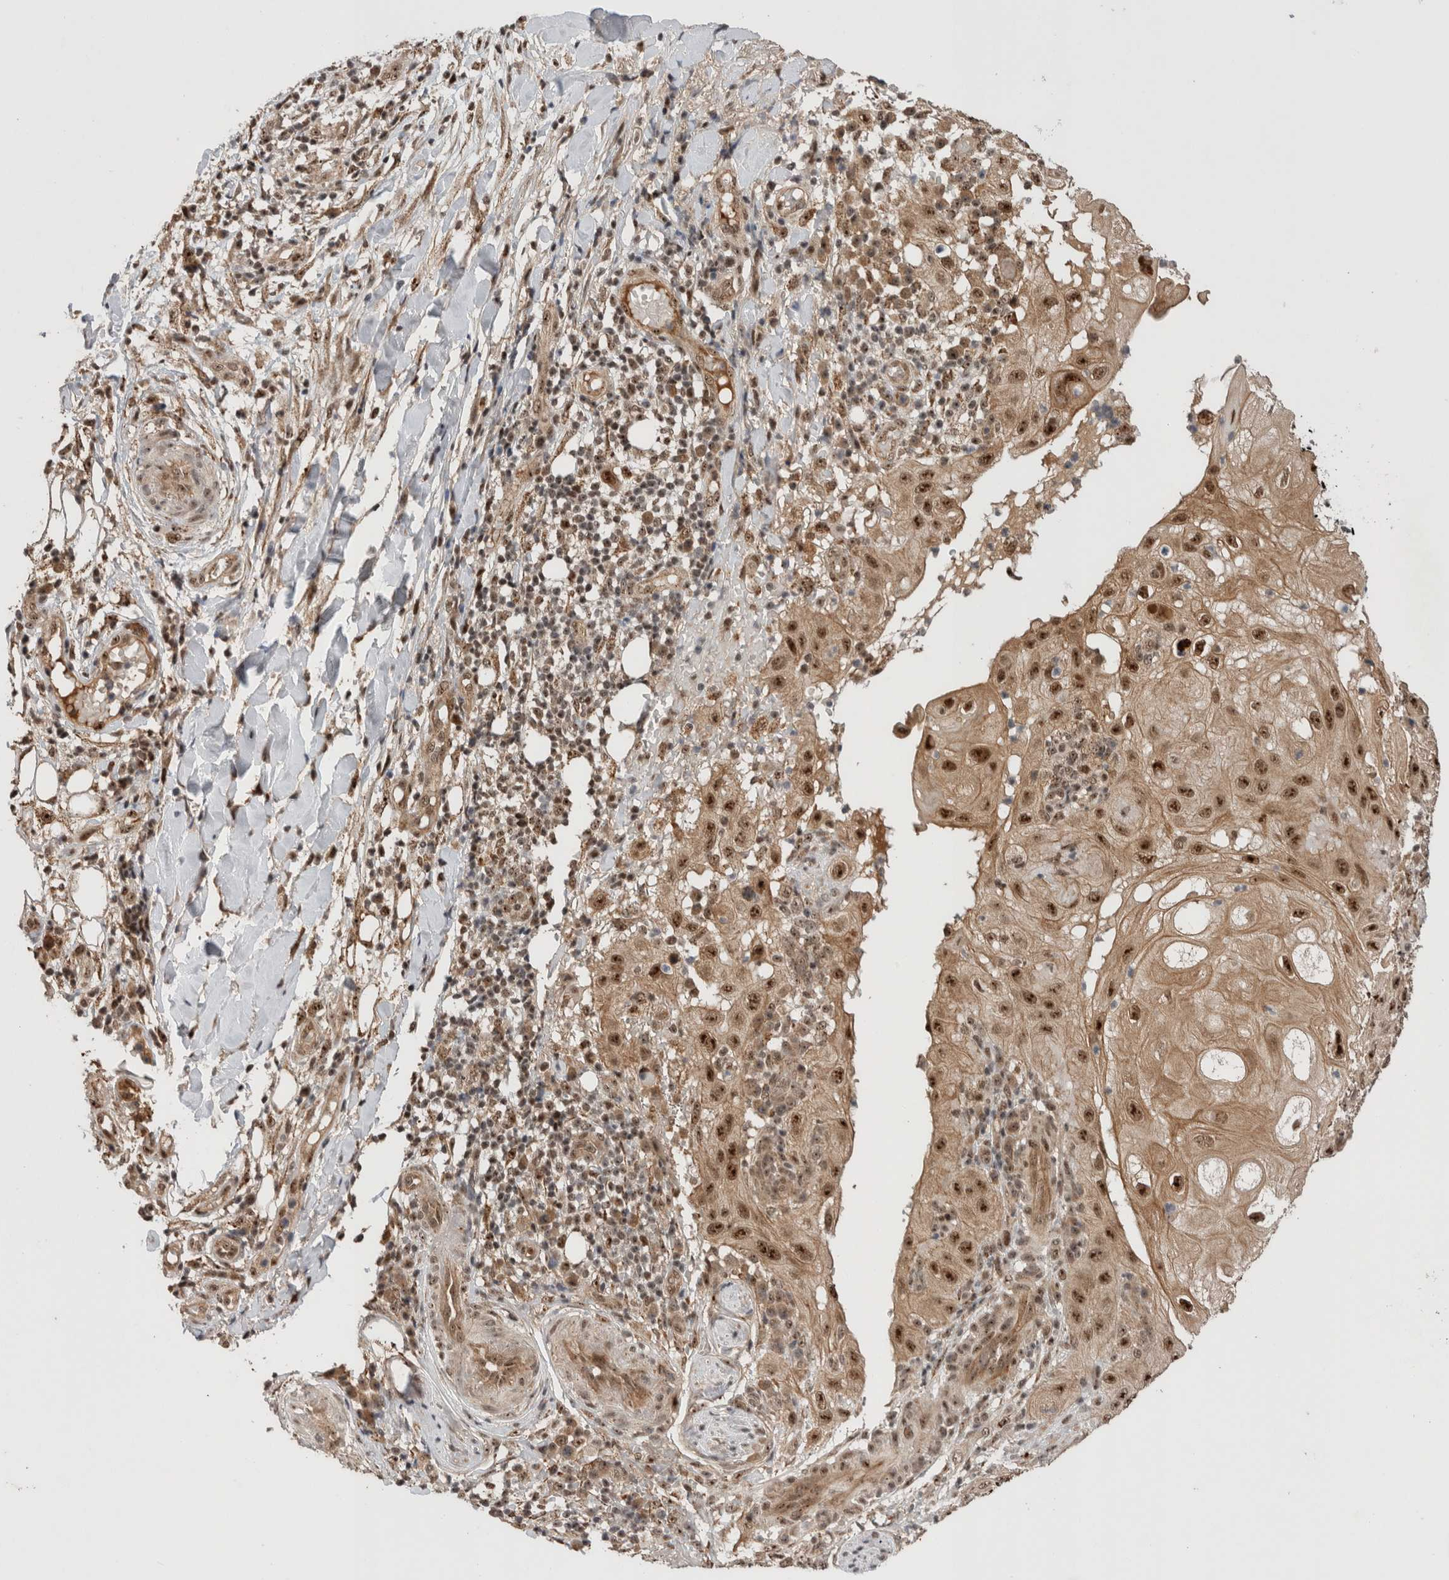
{"staining": {"intensity": "moderate", "quantity": ">75%", "location": "cytoplasmic/membranous,nuclear"}, "tissue": "skin cancer", "cell_type": "Tumor cells", "image_type": "cancer", "snomed": [{"axis": "morphology", "description": "Normal tissue, NOS"}, {"axis": "morphology", "description": "Squamous cell carcinoma, NOS"}, {"axis": "topography", "description": "Skin"}], "caption": "DAB (3,3'-diaminobenzidine) immunohistochemical staining of skin cancer (squamous cell carcinoma) exhibits moderate cytoplasmic/membranous and nuclear protein positivity in about >75% of tumor cells.", "gene": "MPHOSPH6", "patient": {"sex": "female", "age": 96}}